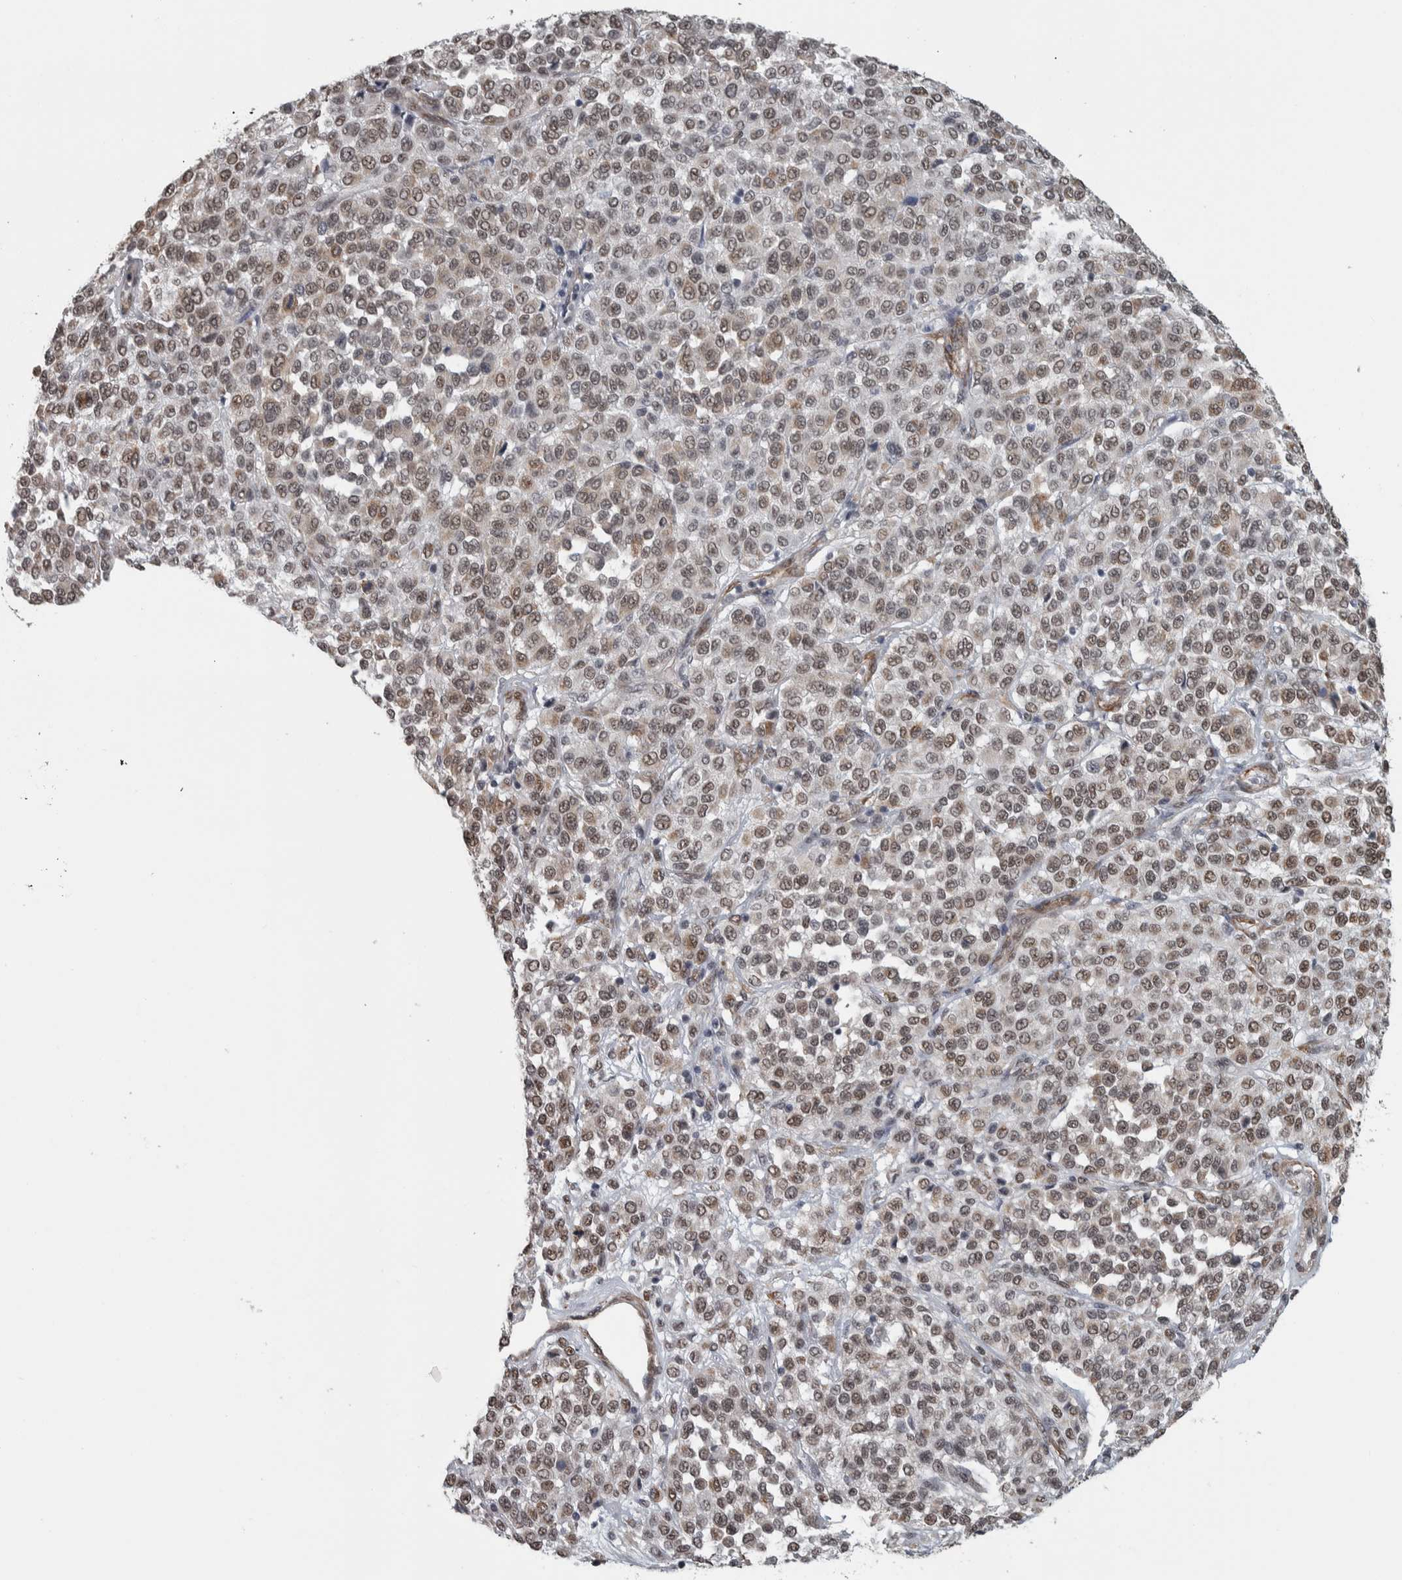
{"staining": {"intensity": "weak", "quantity": ">75%", "location": "nuclear"}, "tissue": "melanoma", "cell_type": "Tumor cells", "image_type": "cancer", "snomed": [{"axis": "morphology", "description": "Malignant melanoma, Metastatic site"}, {"axis": "topography", "description": "Pancreas"}], "caption": "A histopathology image of melanoma stained for a protein demonstrates weak nuclear brown staining in tumor cells. (IHC, brightfield microscopy, high magnification).", "gene": "DDX42", "patient": {"sex": "female", "age": 30}}